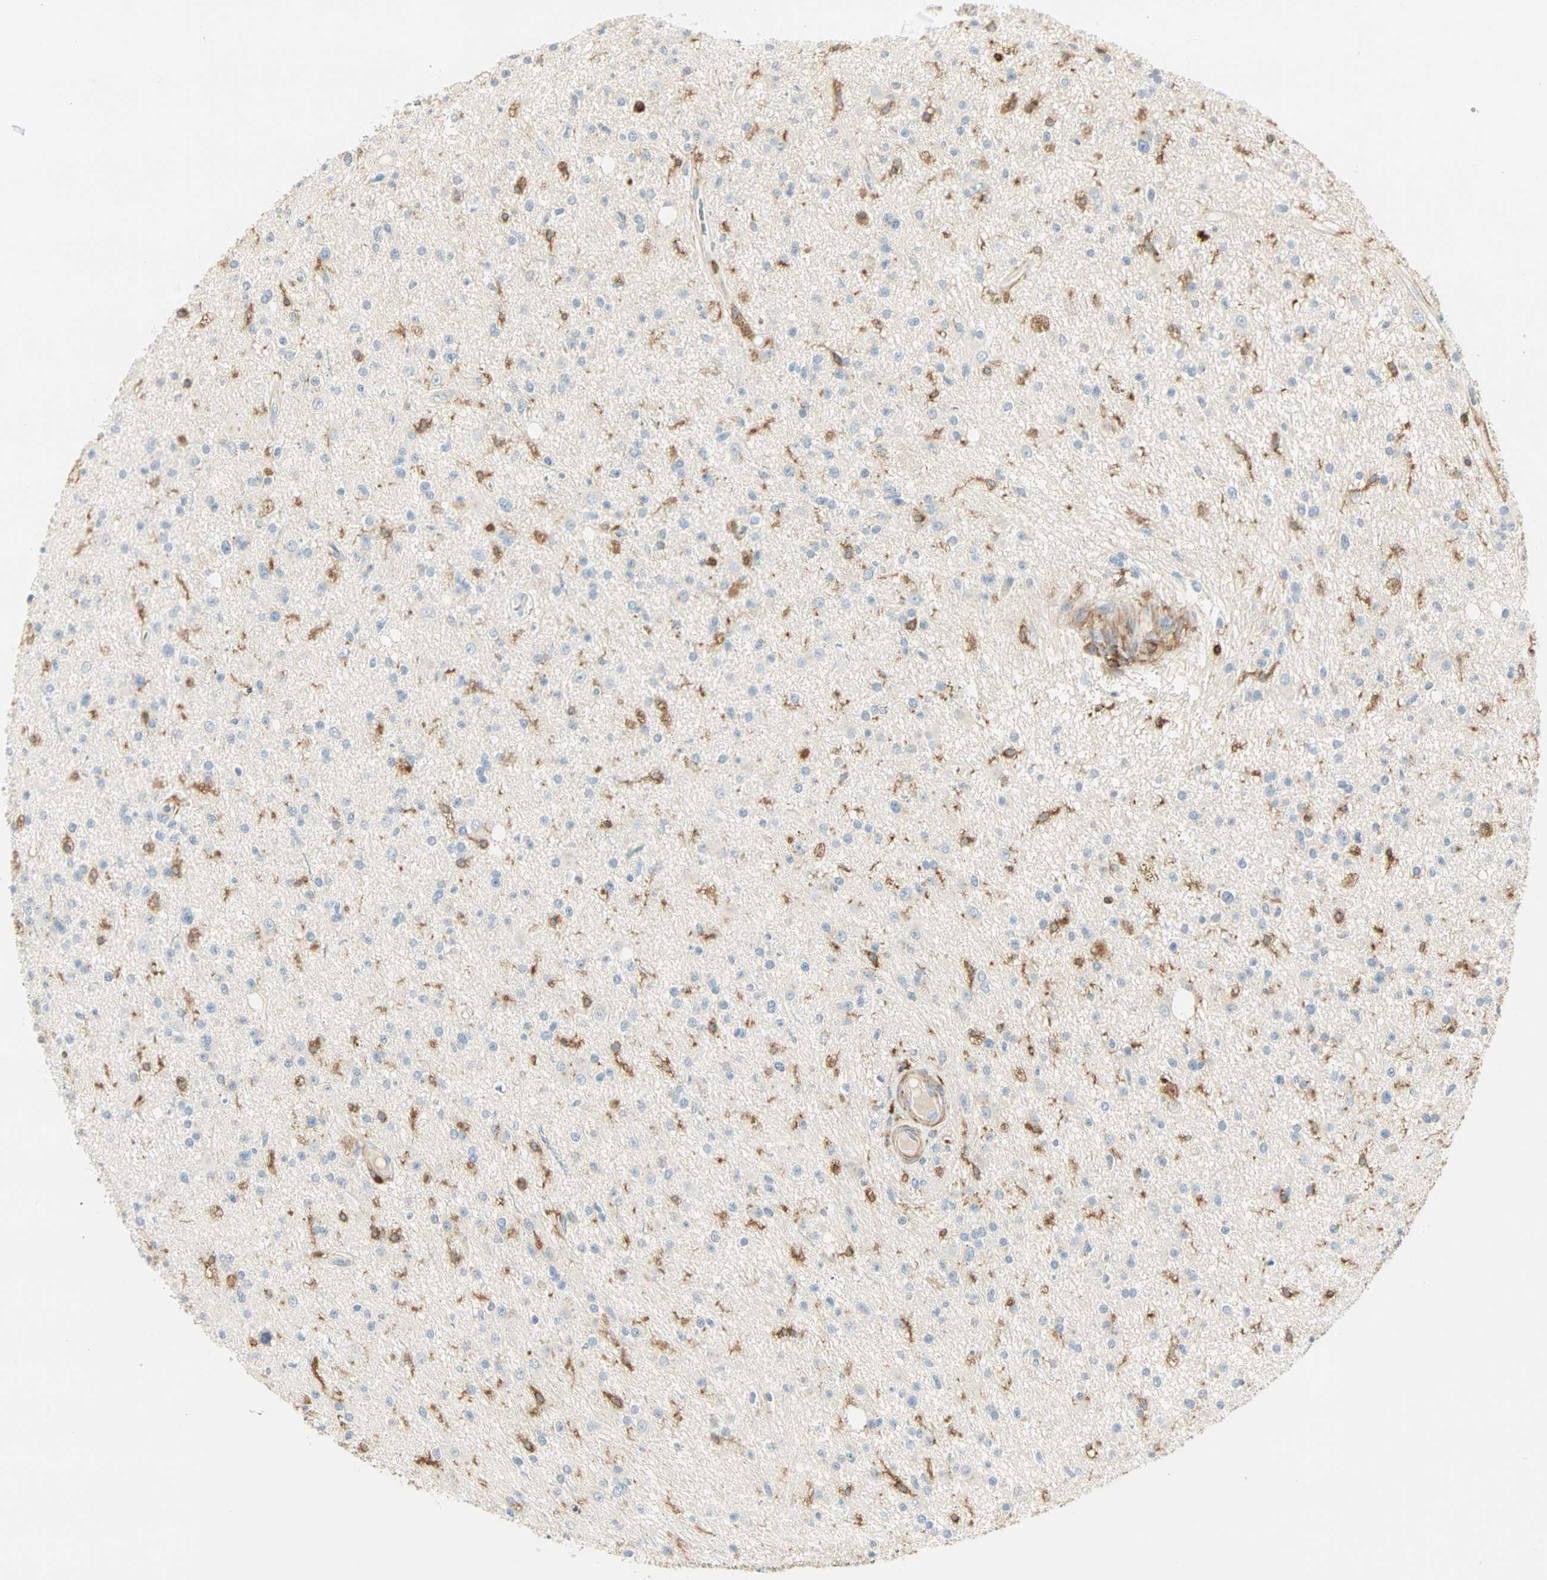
{"staining": {"intensity": "negative", "quantity": "none", "location": "none"}, "tissue": "glioma", "cell_type": "Tumor cells", "image_type": "cancer", "snomed": [{"axis": "morphology", "description": "Glioma, malignant, High grade"}, {"axis": "topography", "description": "Brain"}], "caption": "This is an immunohistochemistry (IHC) photomicrograph of malignant glioma (high-grade). There is no staining in tumor cells.", "gene": "FMNL1", "patient": {"sex": "male", "age": 33}}